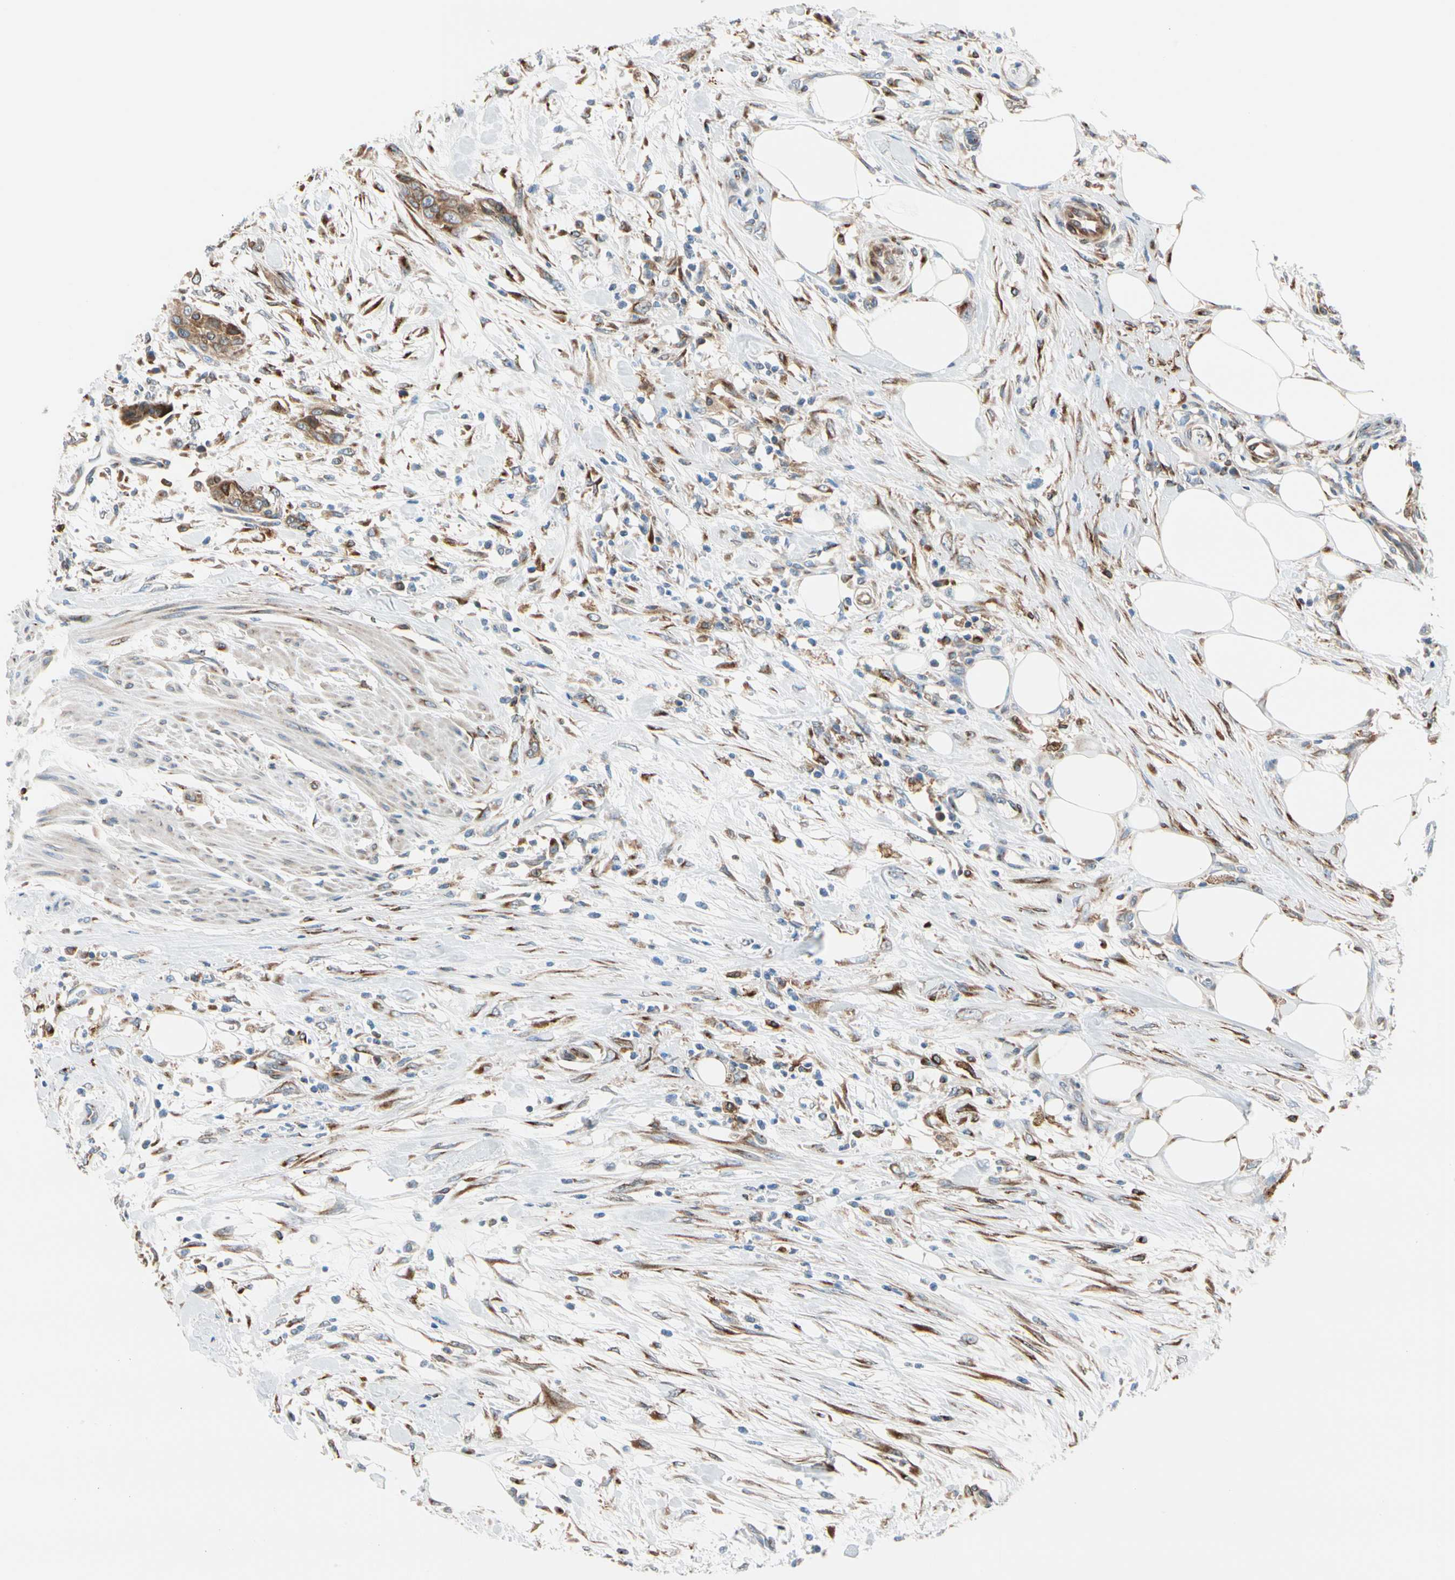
{"staining": {"intensity": "moderate", "quantity": ">75%", "location": "cytoplasmic/membranous"}, "tissue": "urothelial cancer", "cell_type": "Tumor cells", "image_type": "cancer", "snomed": [{"axis": "morphology", "description": "Urothelial carcinoma, High grade"}, {"axis": "topography", "description": "Urinary bladder"}], "caption": "A medium amount of moderate cytoplasmic/membranous positivity is appreciated in approximately >75% of tumor cells in urothelial cancer tissue. Nuclei are stained in blue.", "gene": "NUCB1", "patient": {"sex": "male", "age": 35}}